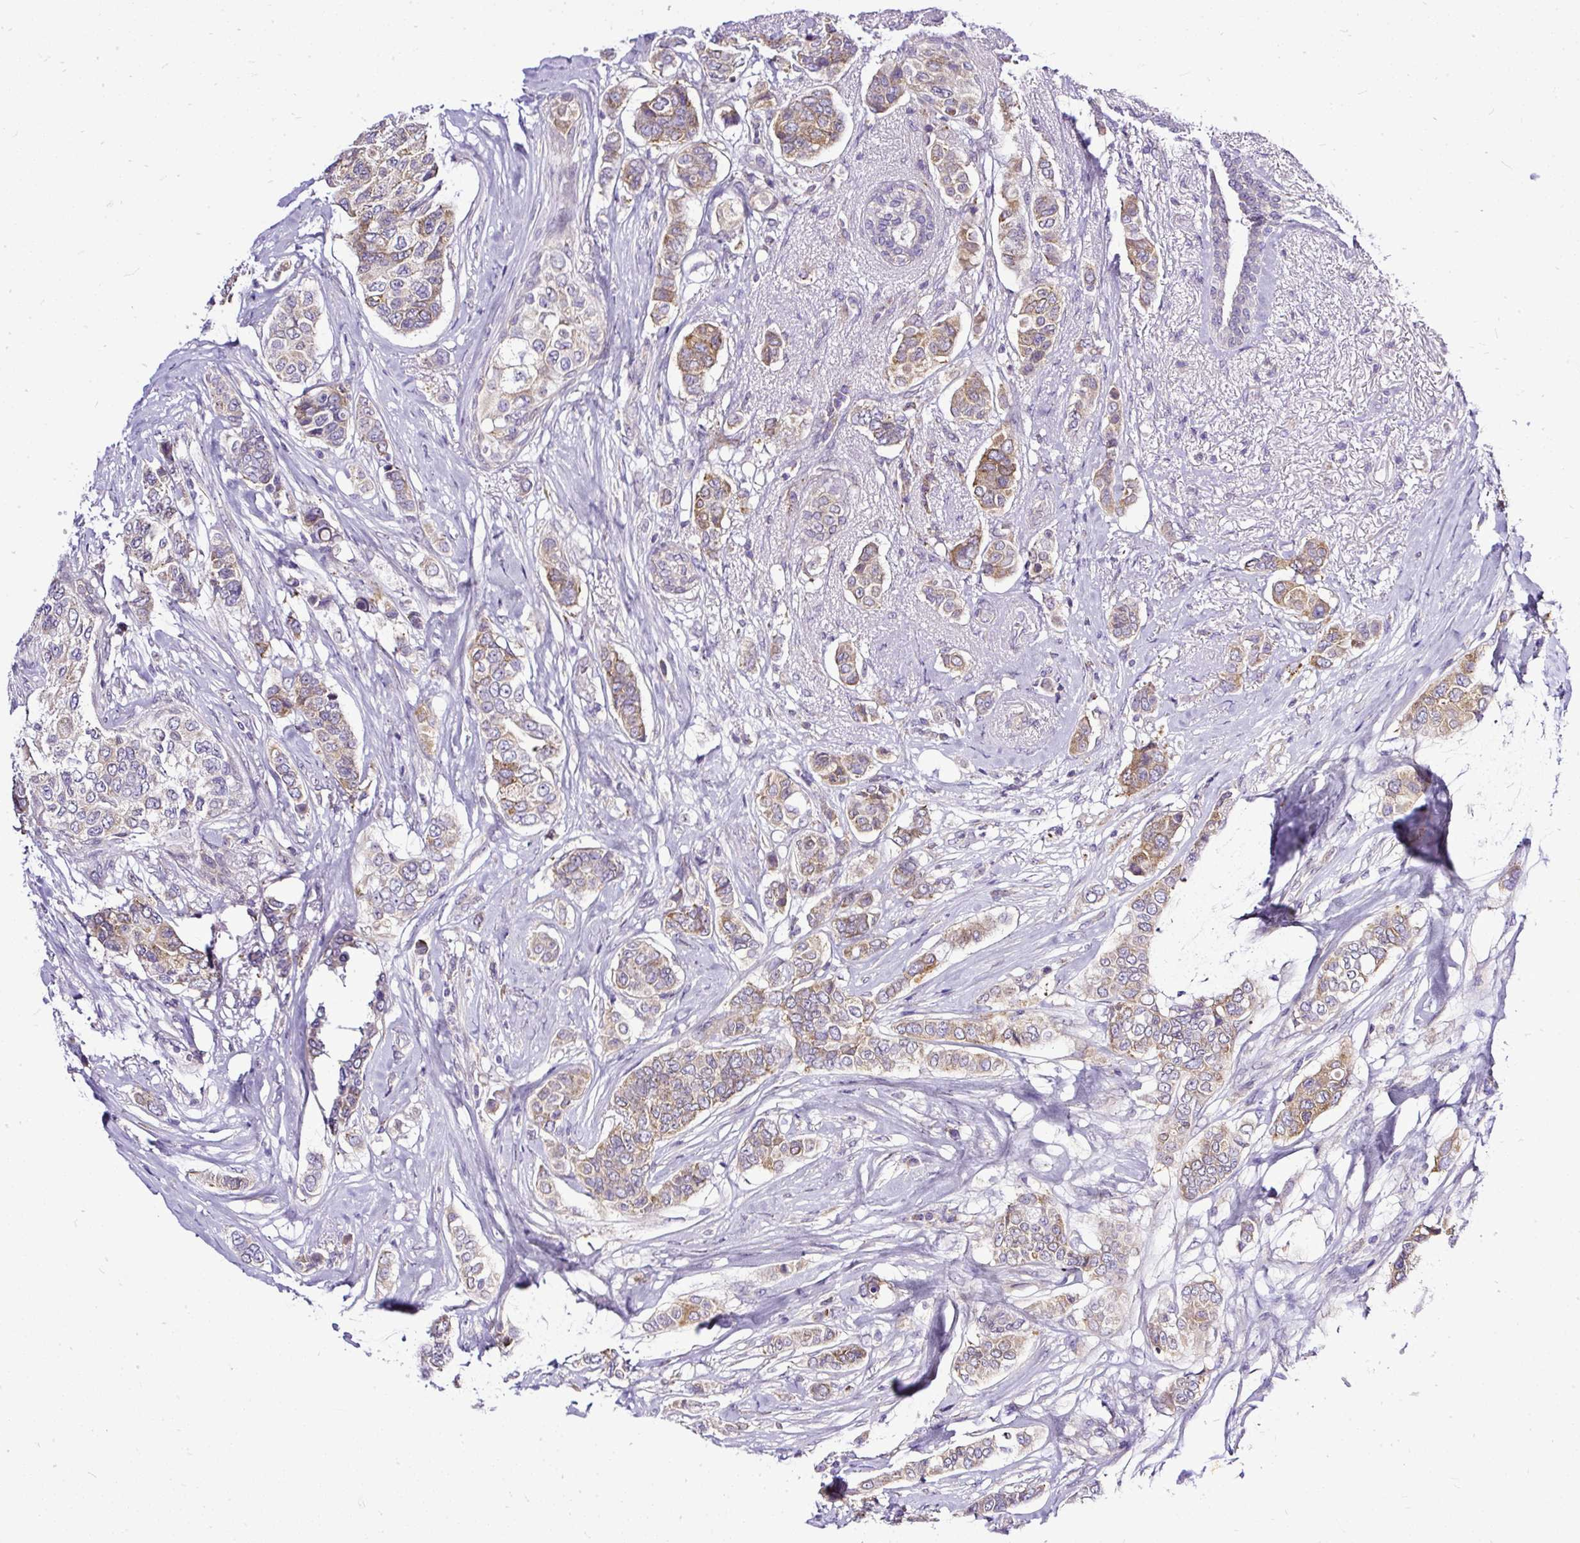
{"staining": {"intensity": "moderate", "quantity": "25%-75%", "location": "cytoplasmic/membranous"}, "tissue": "breast cancer", "cell_type": "Tumor cells", "image_type": "cancer", "snomed": [{"axis": "morphology", "description": "Lobular carcinoma"}, {"axis": "topography", "description": "Breast"}], "caption": "DAB immunohistochemical staining of breast cancer (lobular carcinoma) reveals moderate cytoplasmic/membranous protein staining in about 25%-75% of tumor cells. (Stains: DAB (3,3'-diaminobenzidine) in brown, nuclei in blue, Microscopy: brightfield microscopy at high magnification).", "gene": "AMFR", "patient": {"sex": "female", "age": 51}}